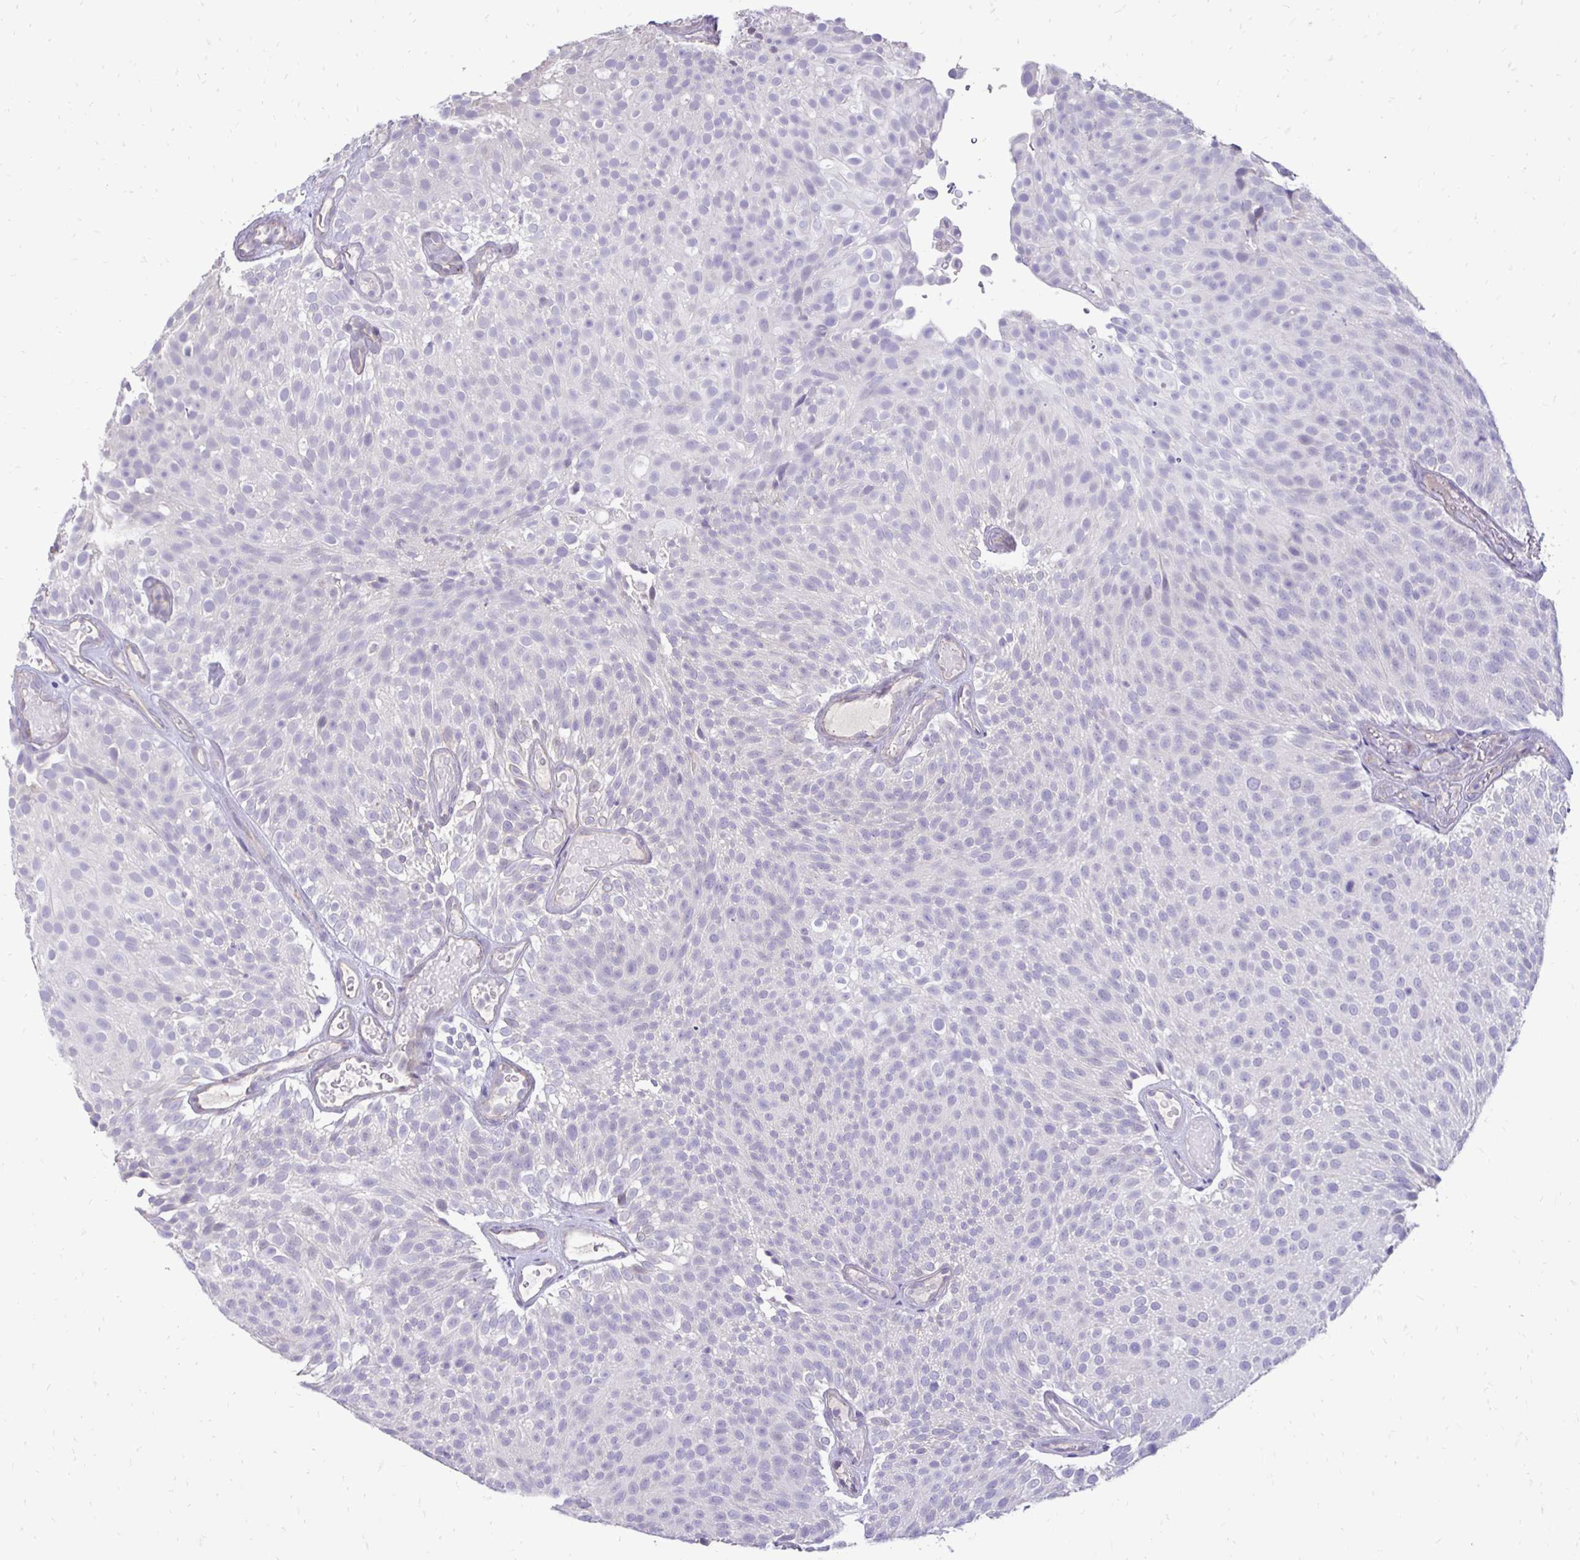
{"staining": {"intensity": "negative", "quantity": "none", "location": "none"}, "tissue": "urothelial cancer", "cell_type": "Tumor cells", "image_type": "cancer", "snomed": [{"axis": "morphology", "description": "Urothelial carcinoma, Low grade"}, {"axis": "topography", "description": "Urinary bladder"}], "caption": "Immunohistochemistry image of neoplastic tissue: human urothelial cancer stained with DAB displays no significant protein positivity in tumor cells.", "gene": "GAS2", "patient": {"sex": "male", "age": 78}}